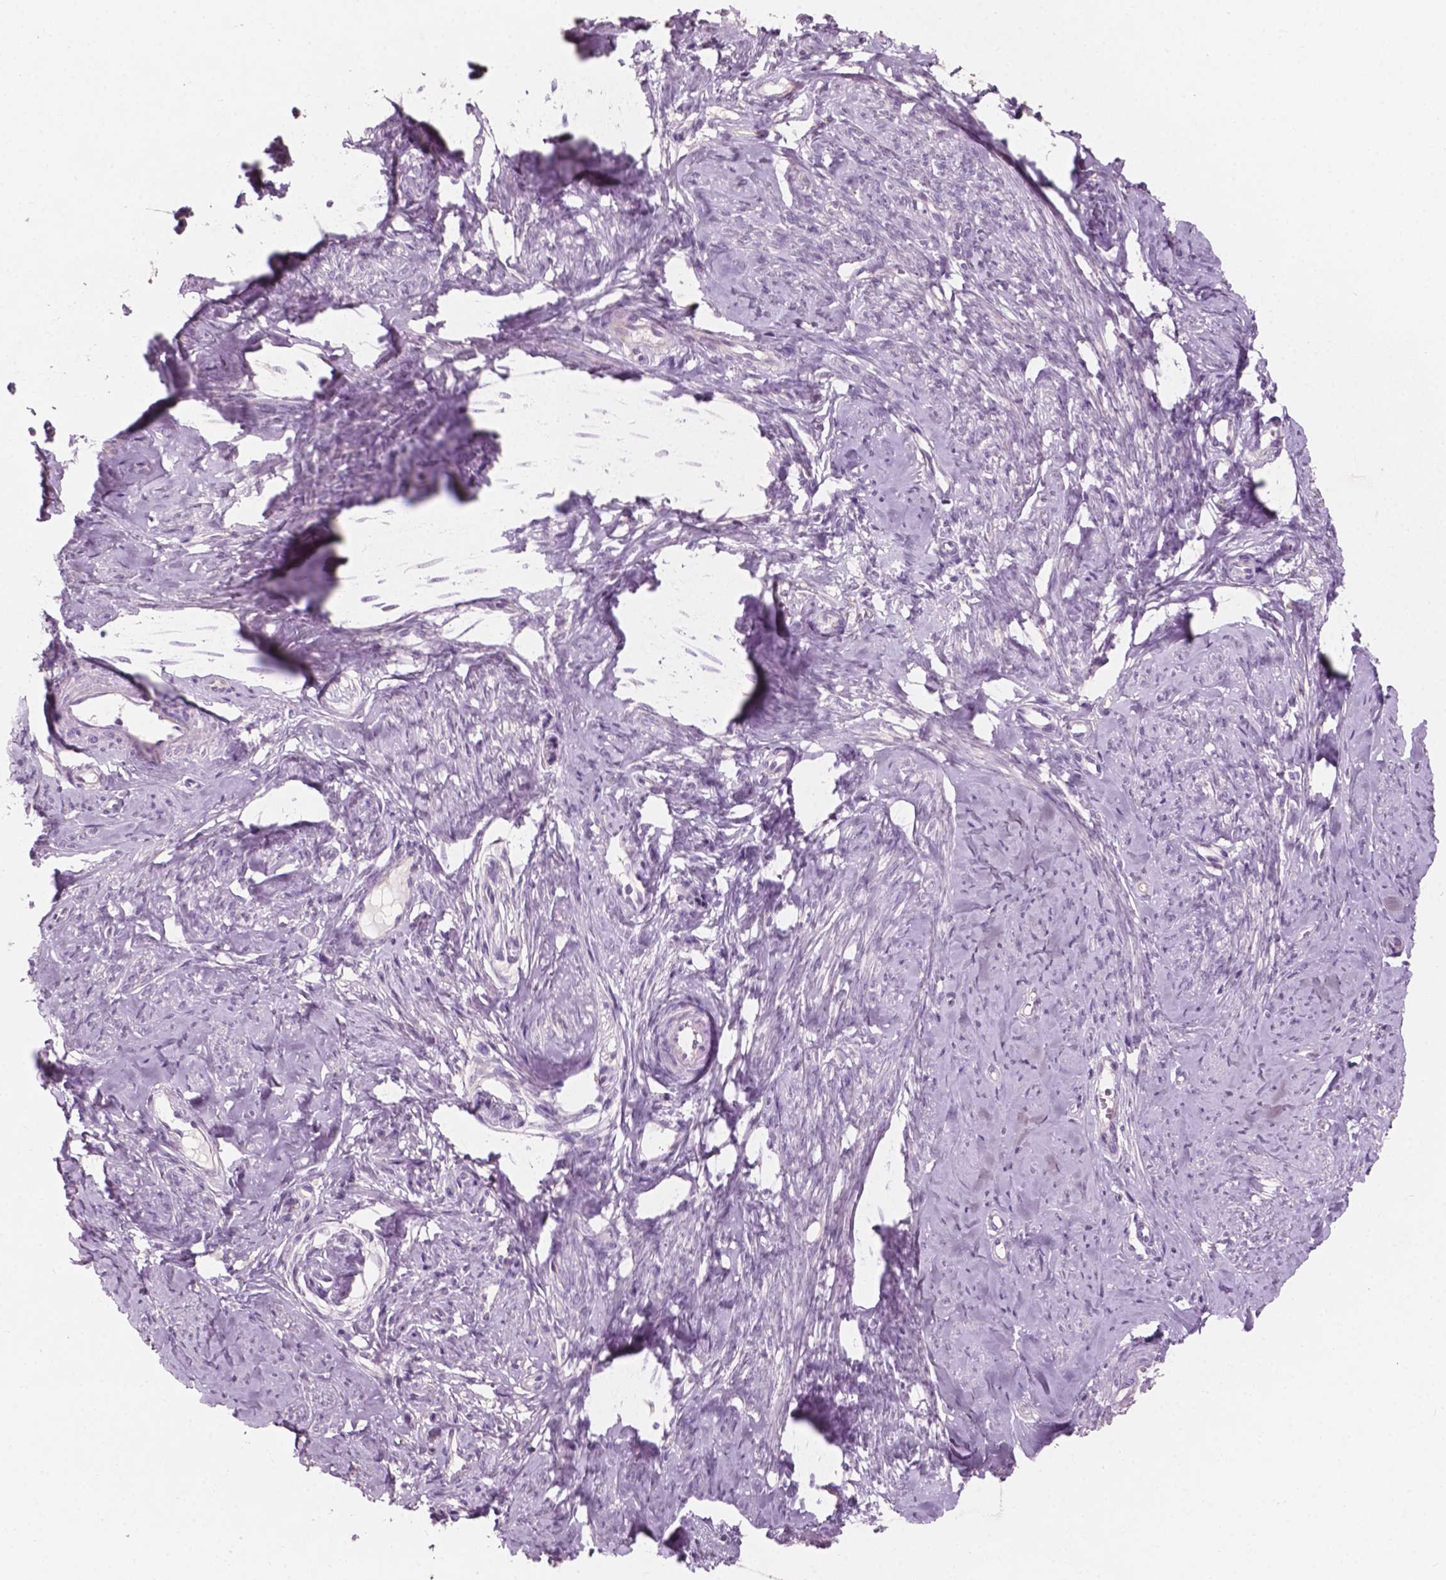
{"staining": {"intensity": "negative", "quantity": "none", "location": "none"}, "tissue": "smooth muscle", "cell_type": "Smooth muscle cells", "image_type": "normal", "snomed": [{"axis": "morphology", "description": "Normal tissue, NOS"}, {"axis": "topography", "description": "Smooth muscle"}], "caption": "The immunohistochemistry (IHC) photomicrograph has no significant positivity in smooth muscle cells of smooth muscle.", "gene": "AWAT1", "patient": {"sex": "female", "age": 48}}